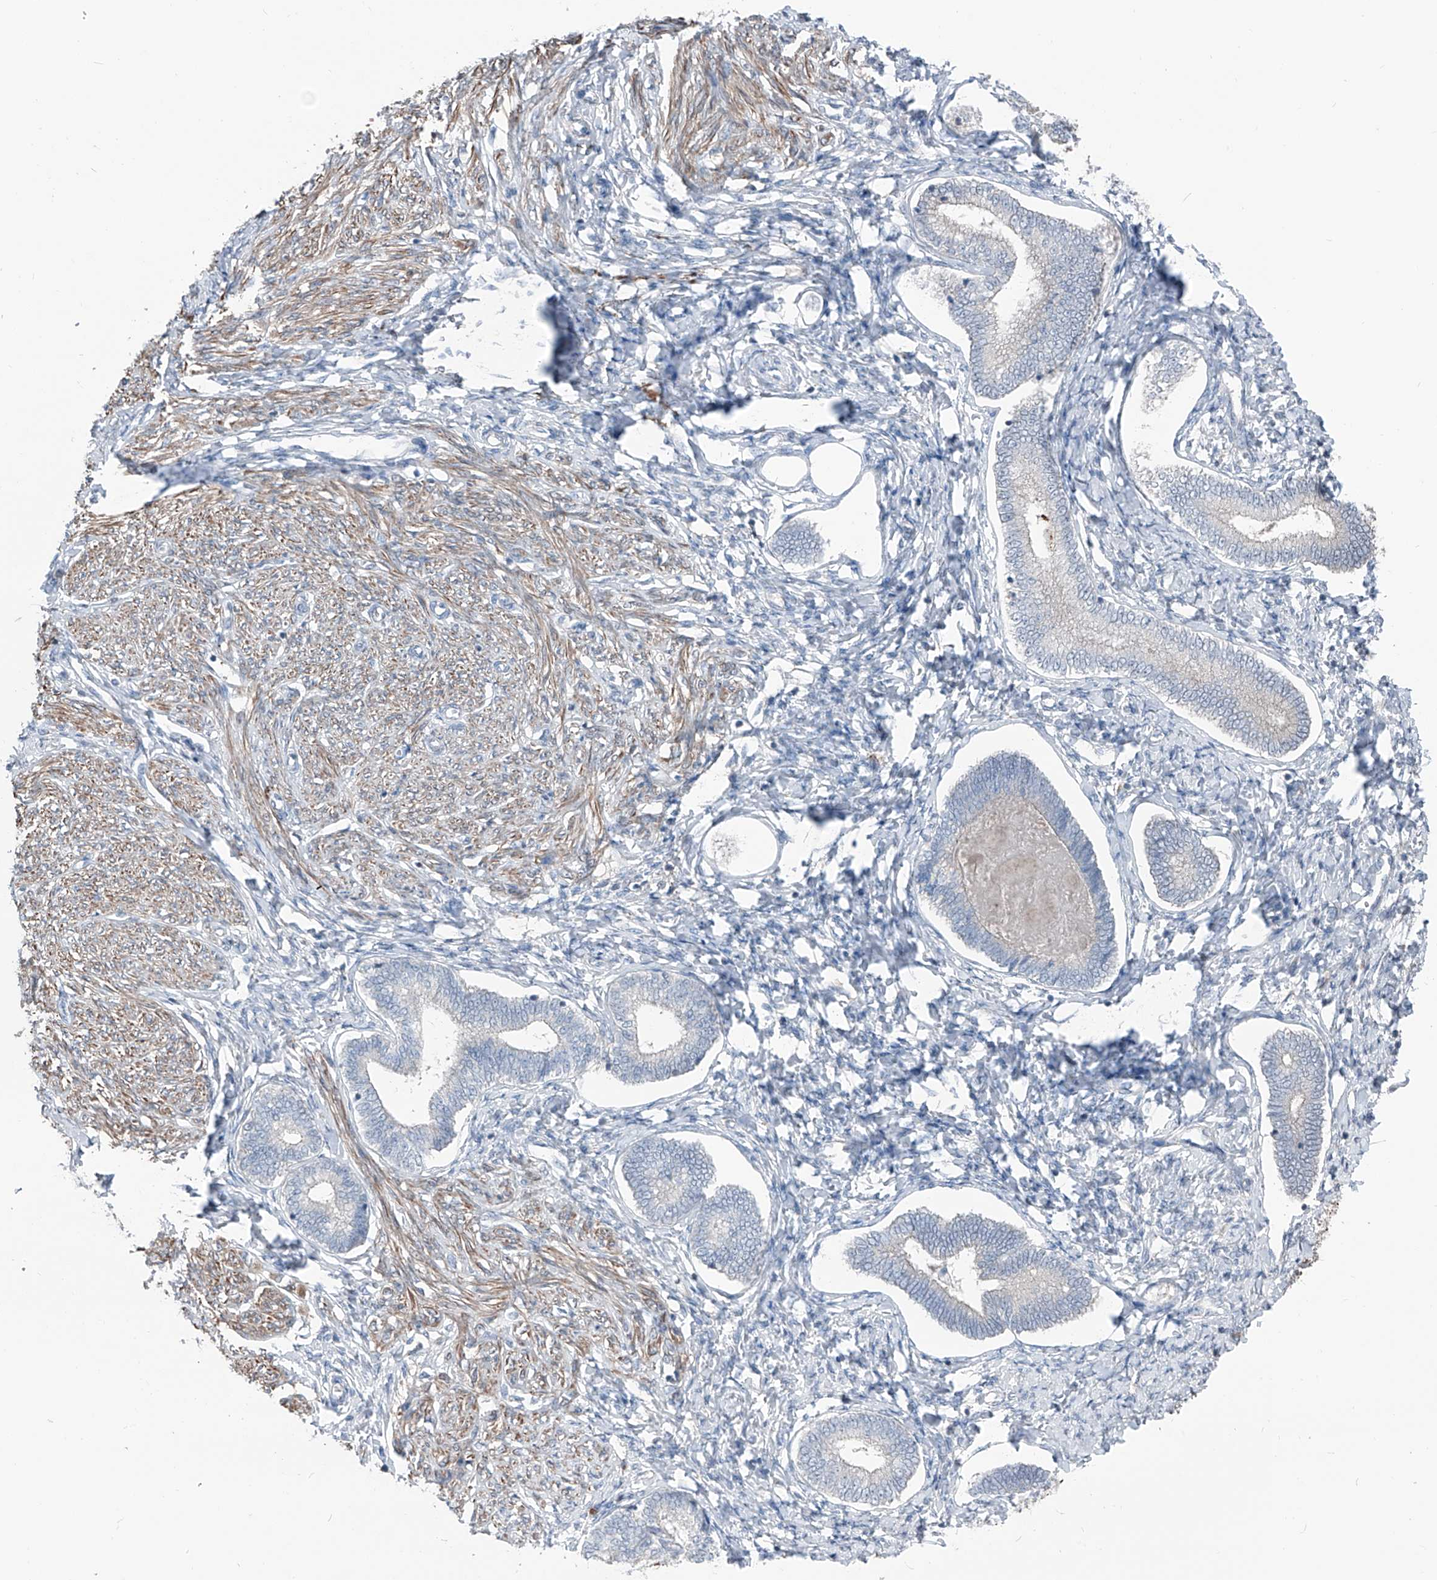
{"staining": {"intensity": "weak", "quantity": "25%-75%", "location": "cytoplasmic/membranous"}, "tissue": "endometrium", "cell_type": "Cells in endometrial stroma", "image_type": "normal", "snomed": [{"axis": "morphology", "description": "Normal tissue, NOS"}, {"axis": "topography", "description": "Endometrium"}], "caption": "Normal endometrium exhibits weak cytoplasmic/membranous expression in about 25%-75% of cells in endometrial stroma (DAB (3,3'-diaminobenzidine) IHC with brightfield microscopy, high magnification)..", "gene": "HSPB11", "patient": {"sex": "female", "age": 72}}